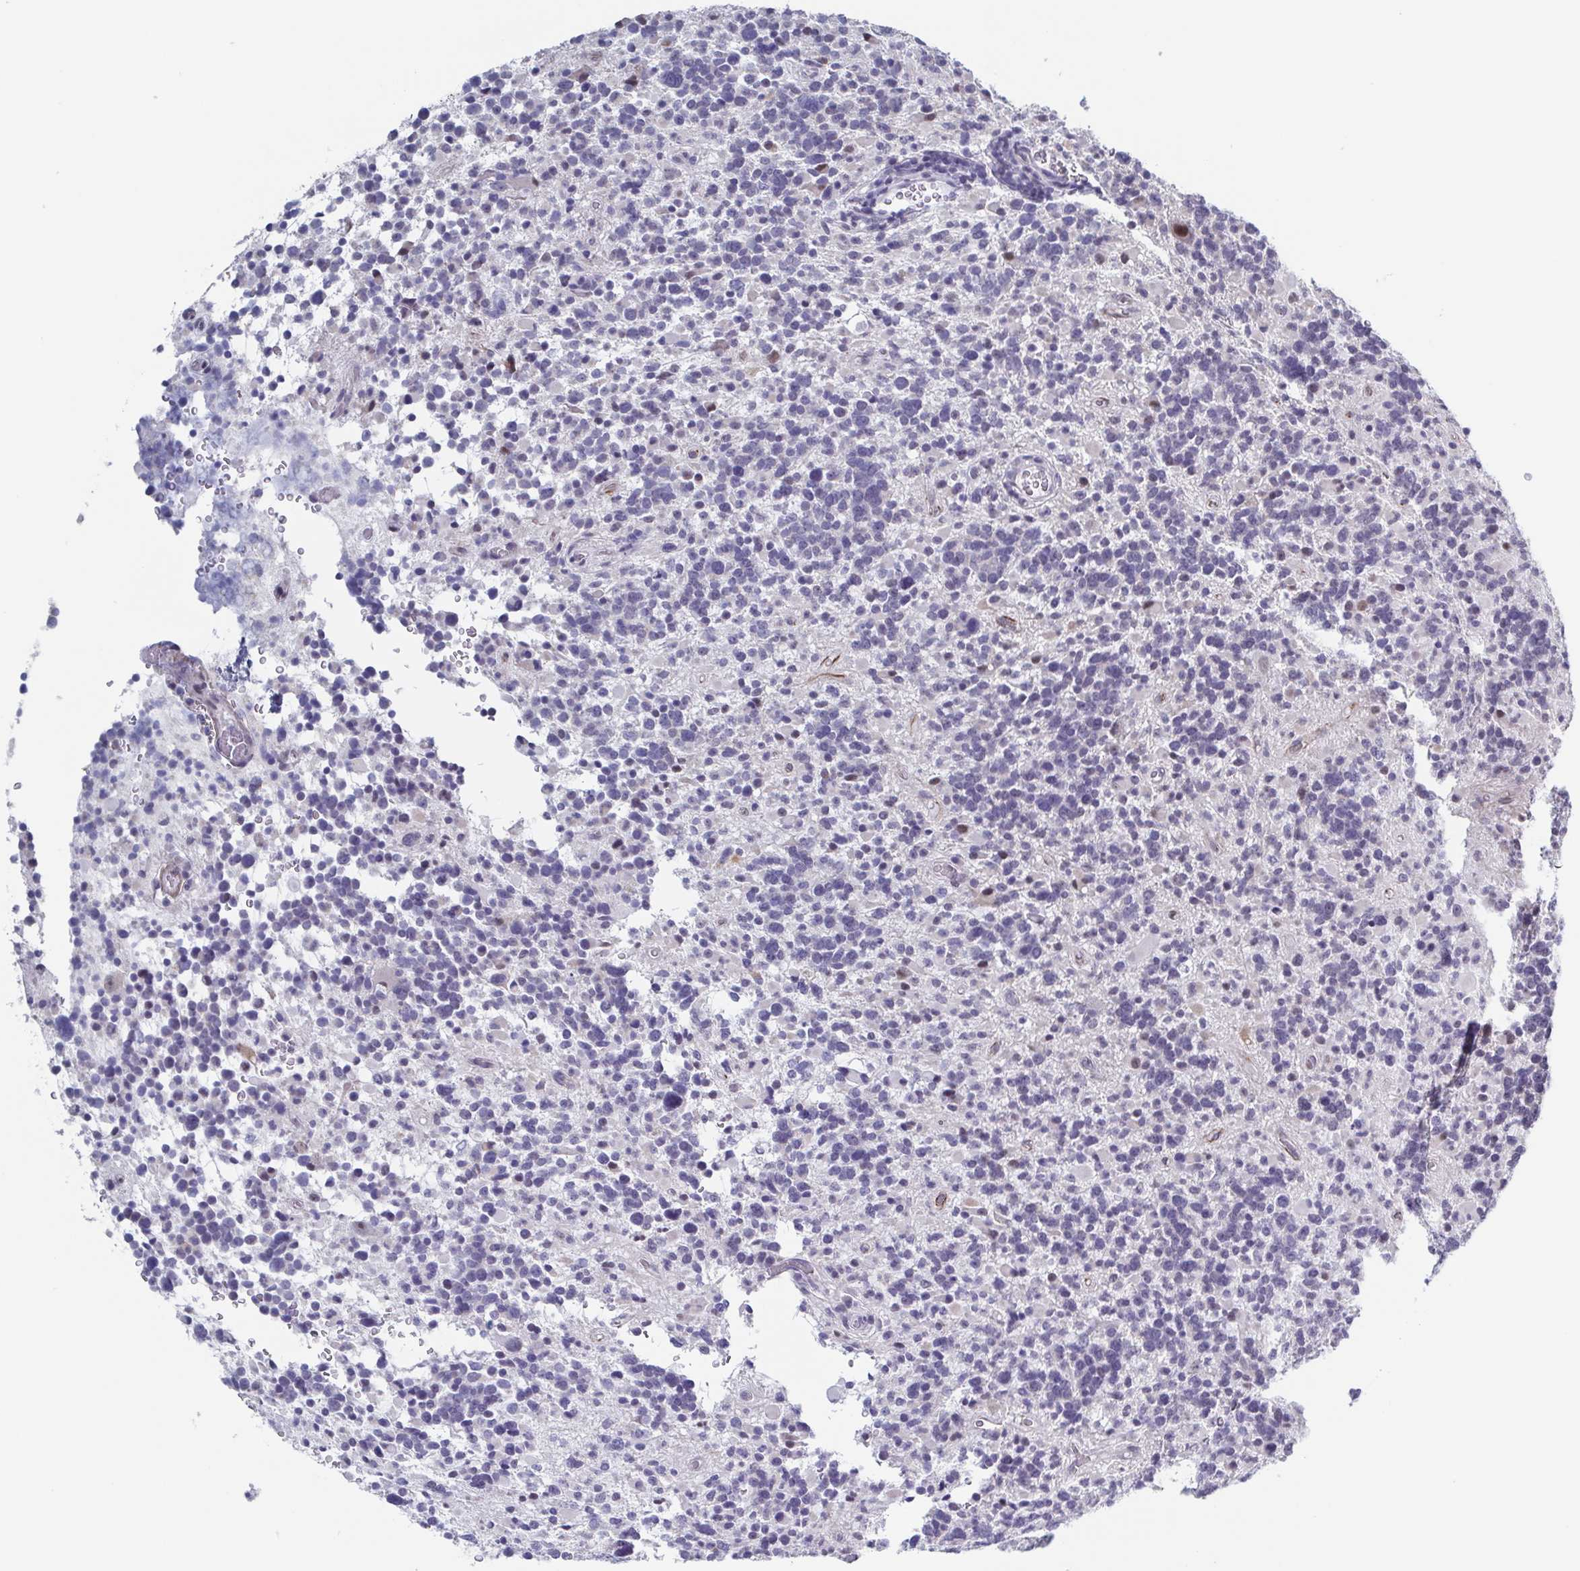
{"staining": {"intensity": "negative", "quantity": "none", "location": "none"}, "tissue": "glioma", "cell_type": "Tumor cells", "image_type": "cancer", "snomed": [{"axis": "morphology", "description": "Glioma, malignant, High grade"}, {"axis": "topography", "description": "Brain"}], "caption": "Human malignant glioma (high-grade) stained for a protein using immunohistochemistry (IHC) demonstrates no positivity in tumor cells.", "gene": "TMEM92", "patient": {"sex": "female", "age": 40}}